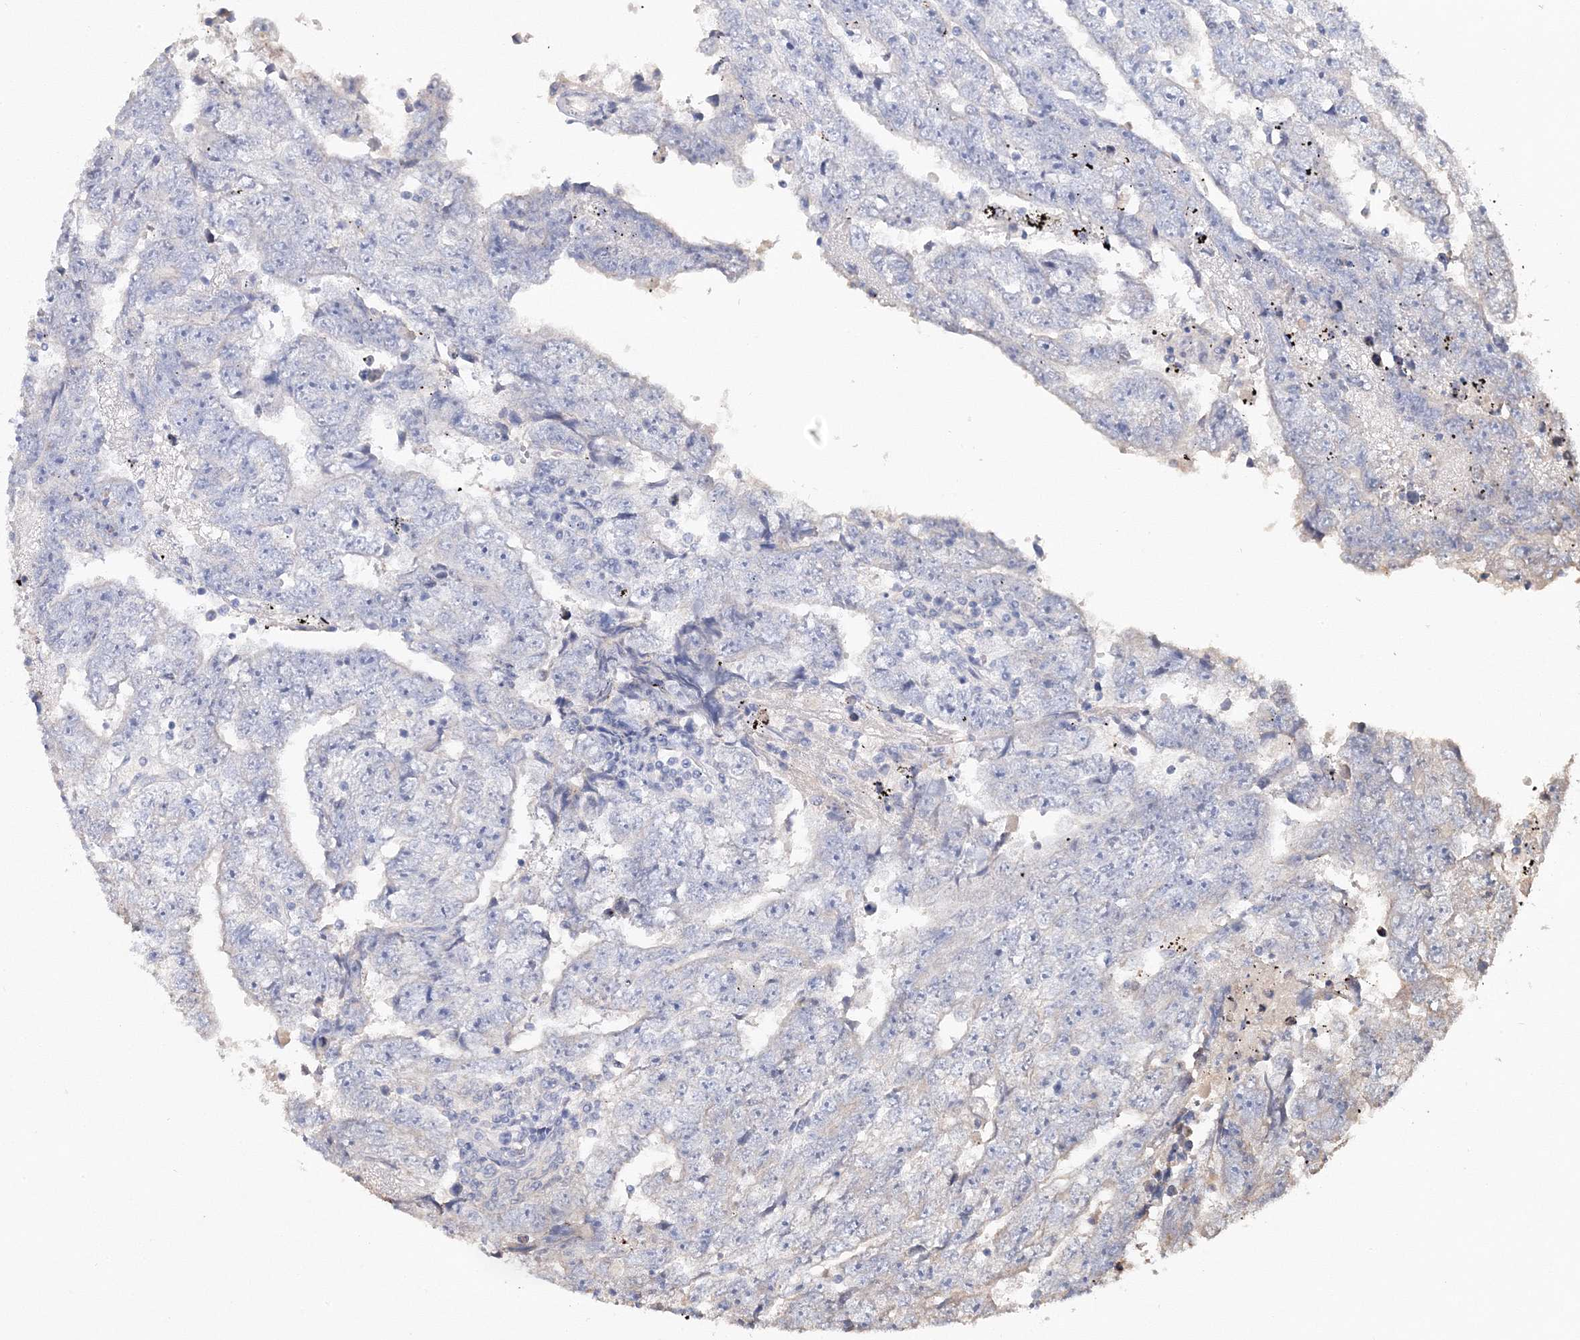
{"staining": {"intensity": "negative", "quantity": "none", "location": "none"}, "tissue": "testis cancer", "cell_type": "Tumor cells", "image_type": "cancer", "snomed": [{"axis": "morphology", "description": "Carcinoma, Embryonal, NOS"}, {"axis": "topography", "description": "Testis"}], "caption": "High magnification brightfield microscopy of testis cancer (embryonal carcinoma) stained with DAB (3,3'-diaminobenzidine) (brown) and counterstained with hematoxylin (blue): tumor cells show no significant positivity.", "gene": "GJB5", "patient": {"sex": "male", "age": 25}}